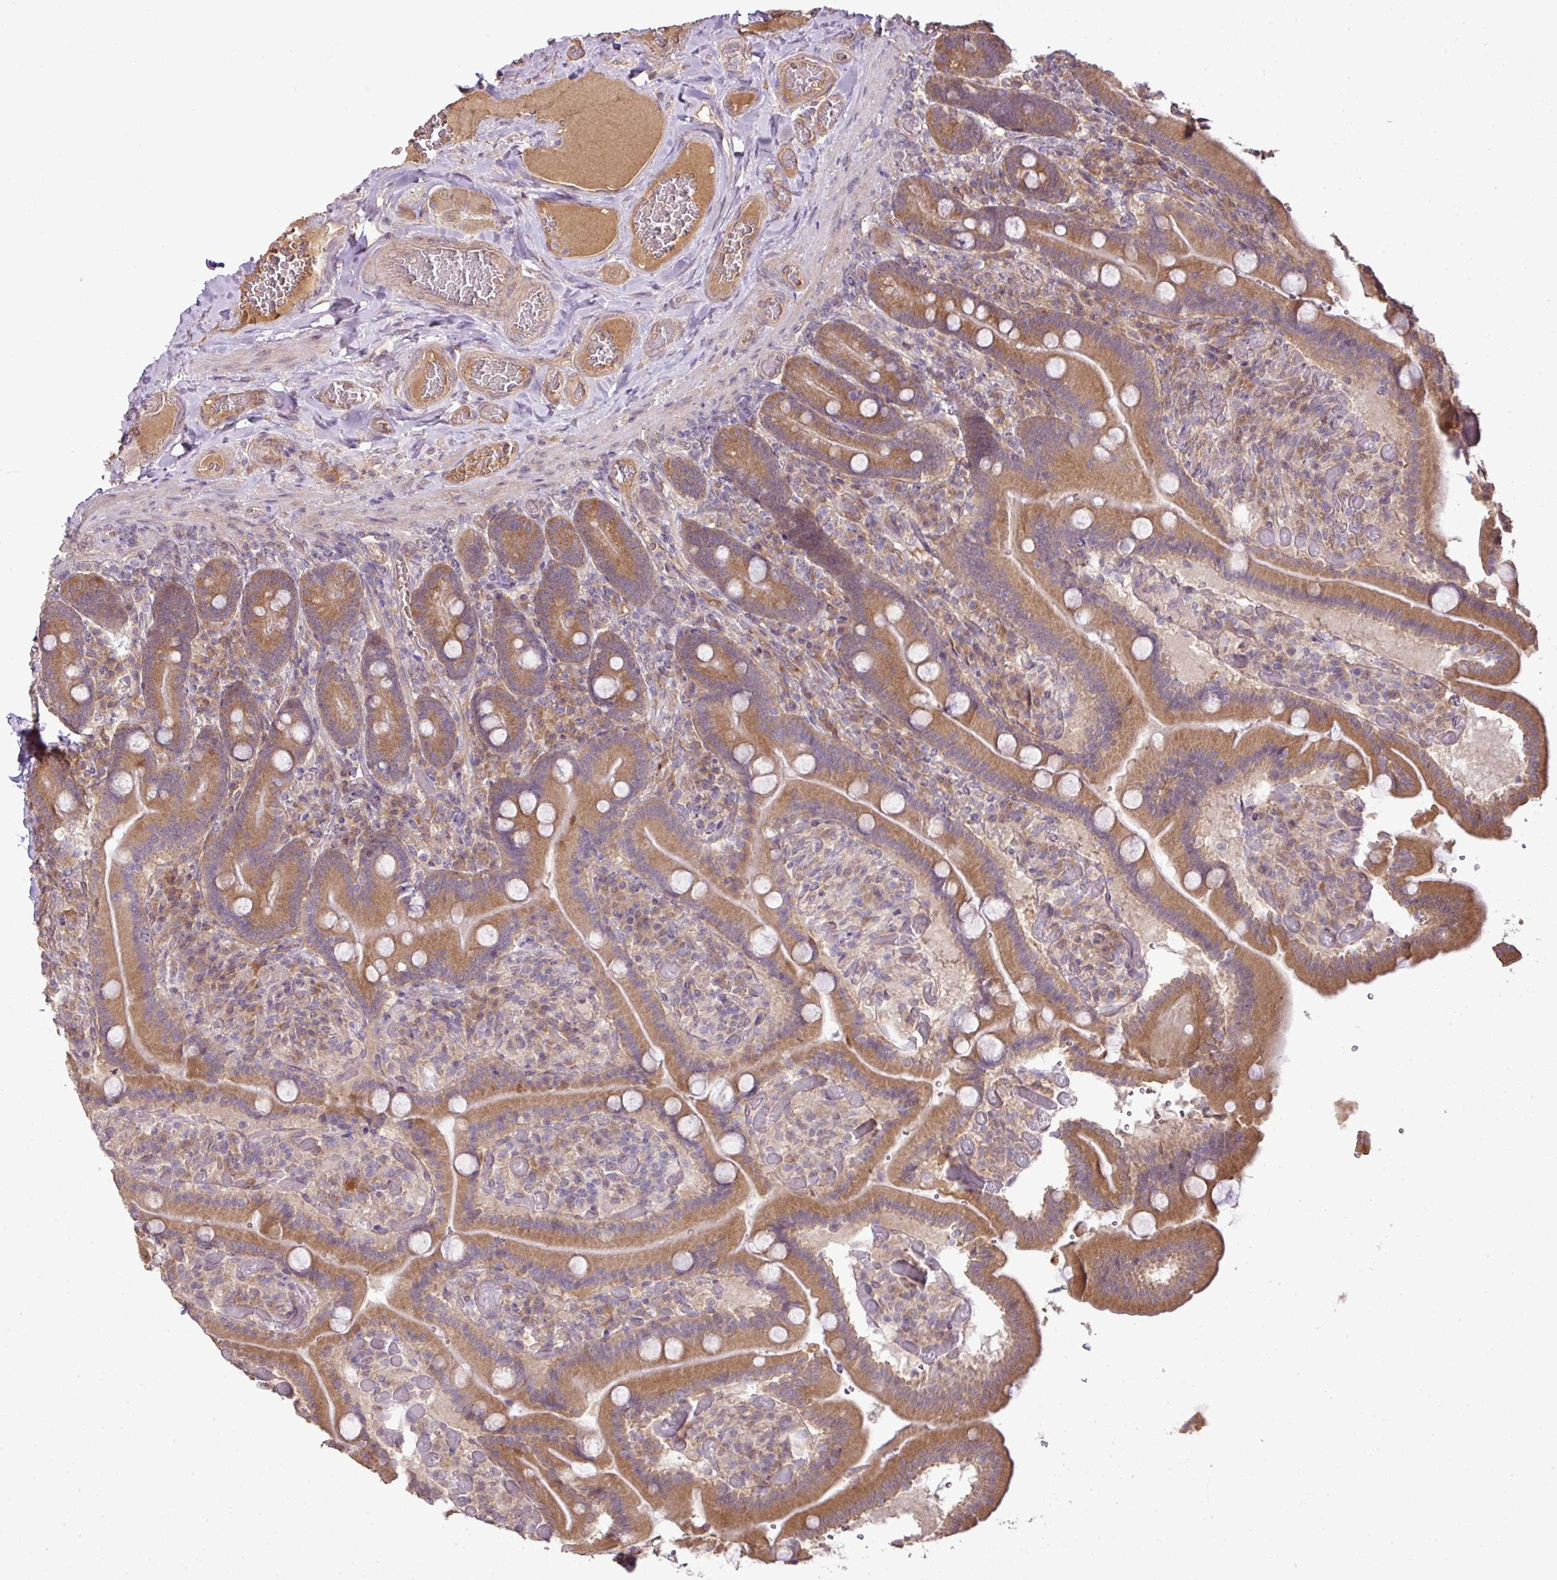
{"staining": {"intensity": "moderate", "quantity": ">75%", "location": "cytoplasmic/membranous"}, "tissue": "duodenum", "cell_type": "Glandular cells", "image_type": "normal", "snomed": [{"axis": "morphology", "description": "Normal tissue, NOS"}, {"axis": "topography", "description": "Duodenum"}], "caption": "DAB immunohistochemical staining of unremarkable duodenum reveals moderate cytoplasmic/membranous protein expression in approximately >75% of glandular cells. The staining is performed using DAB brown chromogen to label protein expression. The nuclei are counter-stained blue using hematoxylin.", "gene": "DNAAF4", "patient": {"sex": "female", "age": 62}}